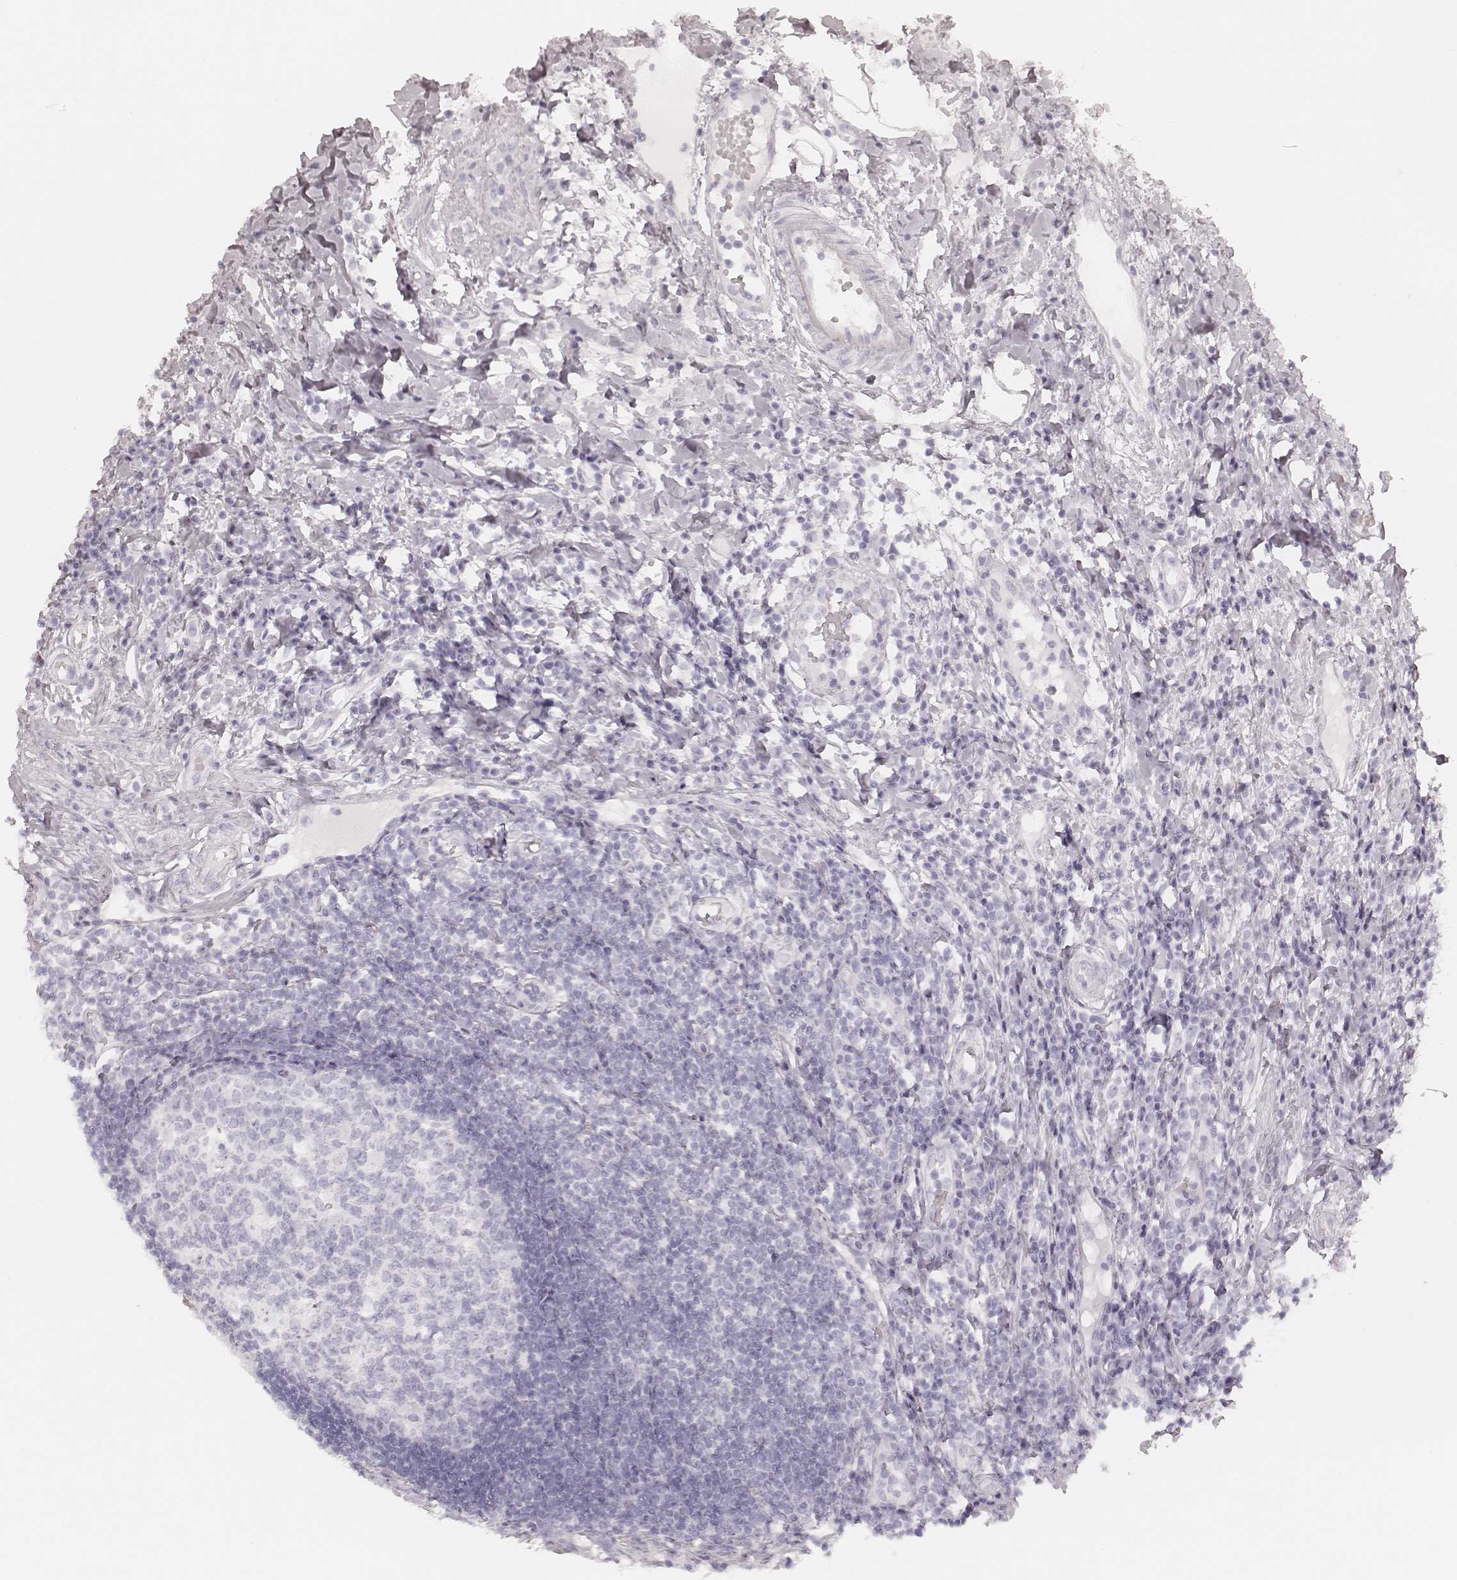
{"staining": {"intensity": "negative", "quantity": "none", "location": "none"}, "tissue": "appendix", "cell_type": "Glandular cells", "image_type": "normal", "snomed": [{"axis": "morphology", "description": "Normal tissue, NOS"}, {"axis": "morphology", "description": "Inflammation, NOS"}, {"axis": "topography", "description": "Appendix"}], "caption": "Photomicrograph shows no significant protein expression in glandular cells of benign appendix. (Brightfield microscopy of DAB immunohistochemistry (IHC) at high magnification).", "gene": "KRT72", "patient": {"sex": "male", "age": 16}}